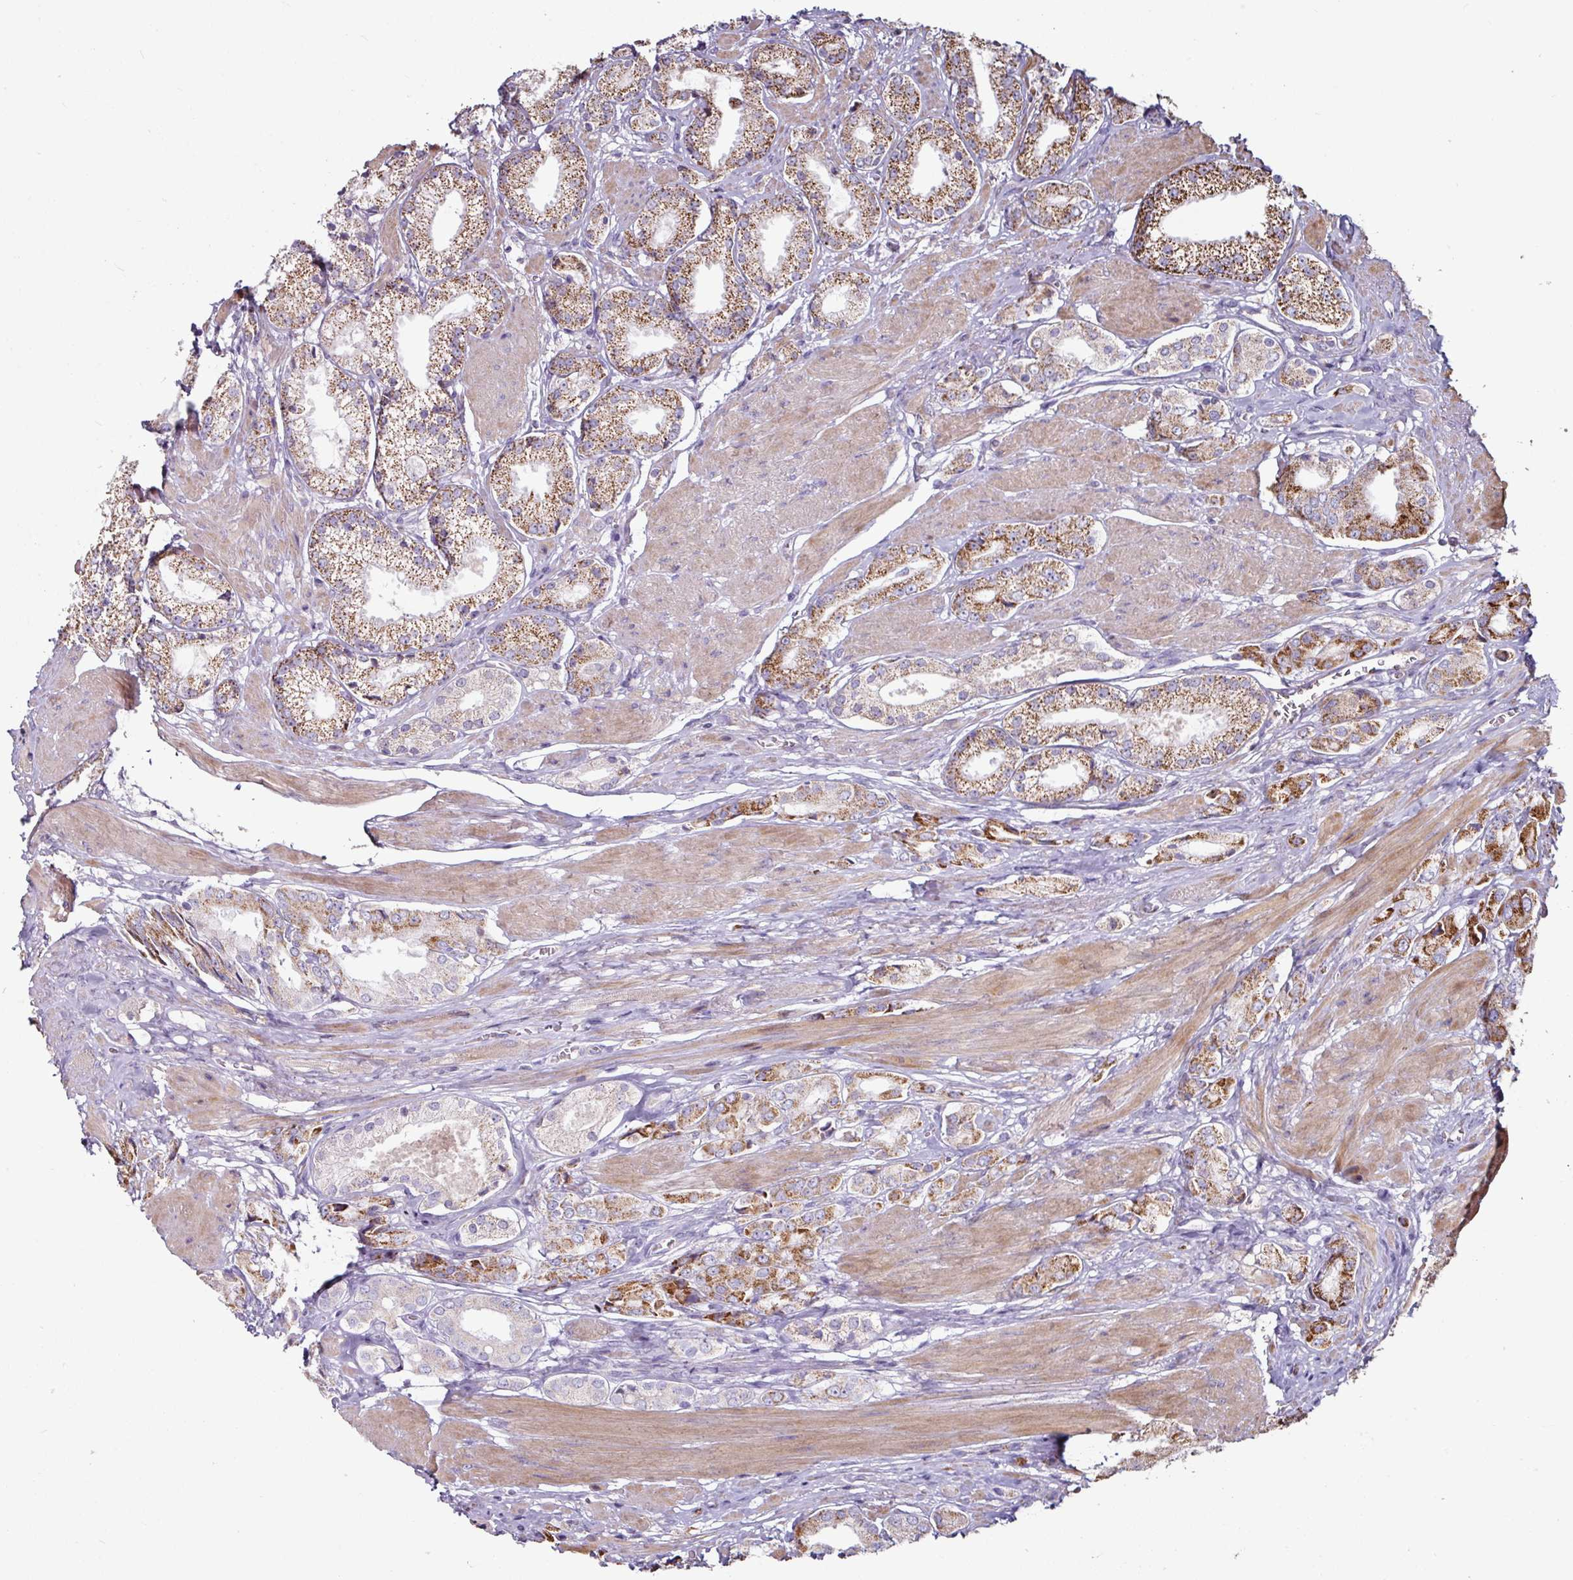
{"staining": {"intensity": "moderate", "quantity": ">75%", "location": "cytoplasmic/membranous"}, "tissue": "prostate cancer", "cell_type": "Tumor cells", "image_type": "cancer", "snomed": [{"axis": "morphology", "description": "Adenocarcinoma, High grade"}, {"axis": "topography", "description": "Prostate and seminal vesicle, NOS"}], "caption": "Protein staining demonstrates moderate cytoplasmic/membranous expression in about >75% of tumor cells in prostate cancer (adenocarcinoma (high-grade)).", "gene": "OR2D3", "patient": {"sex": "male", "age": 64}}